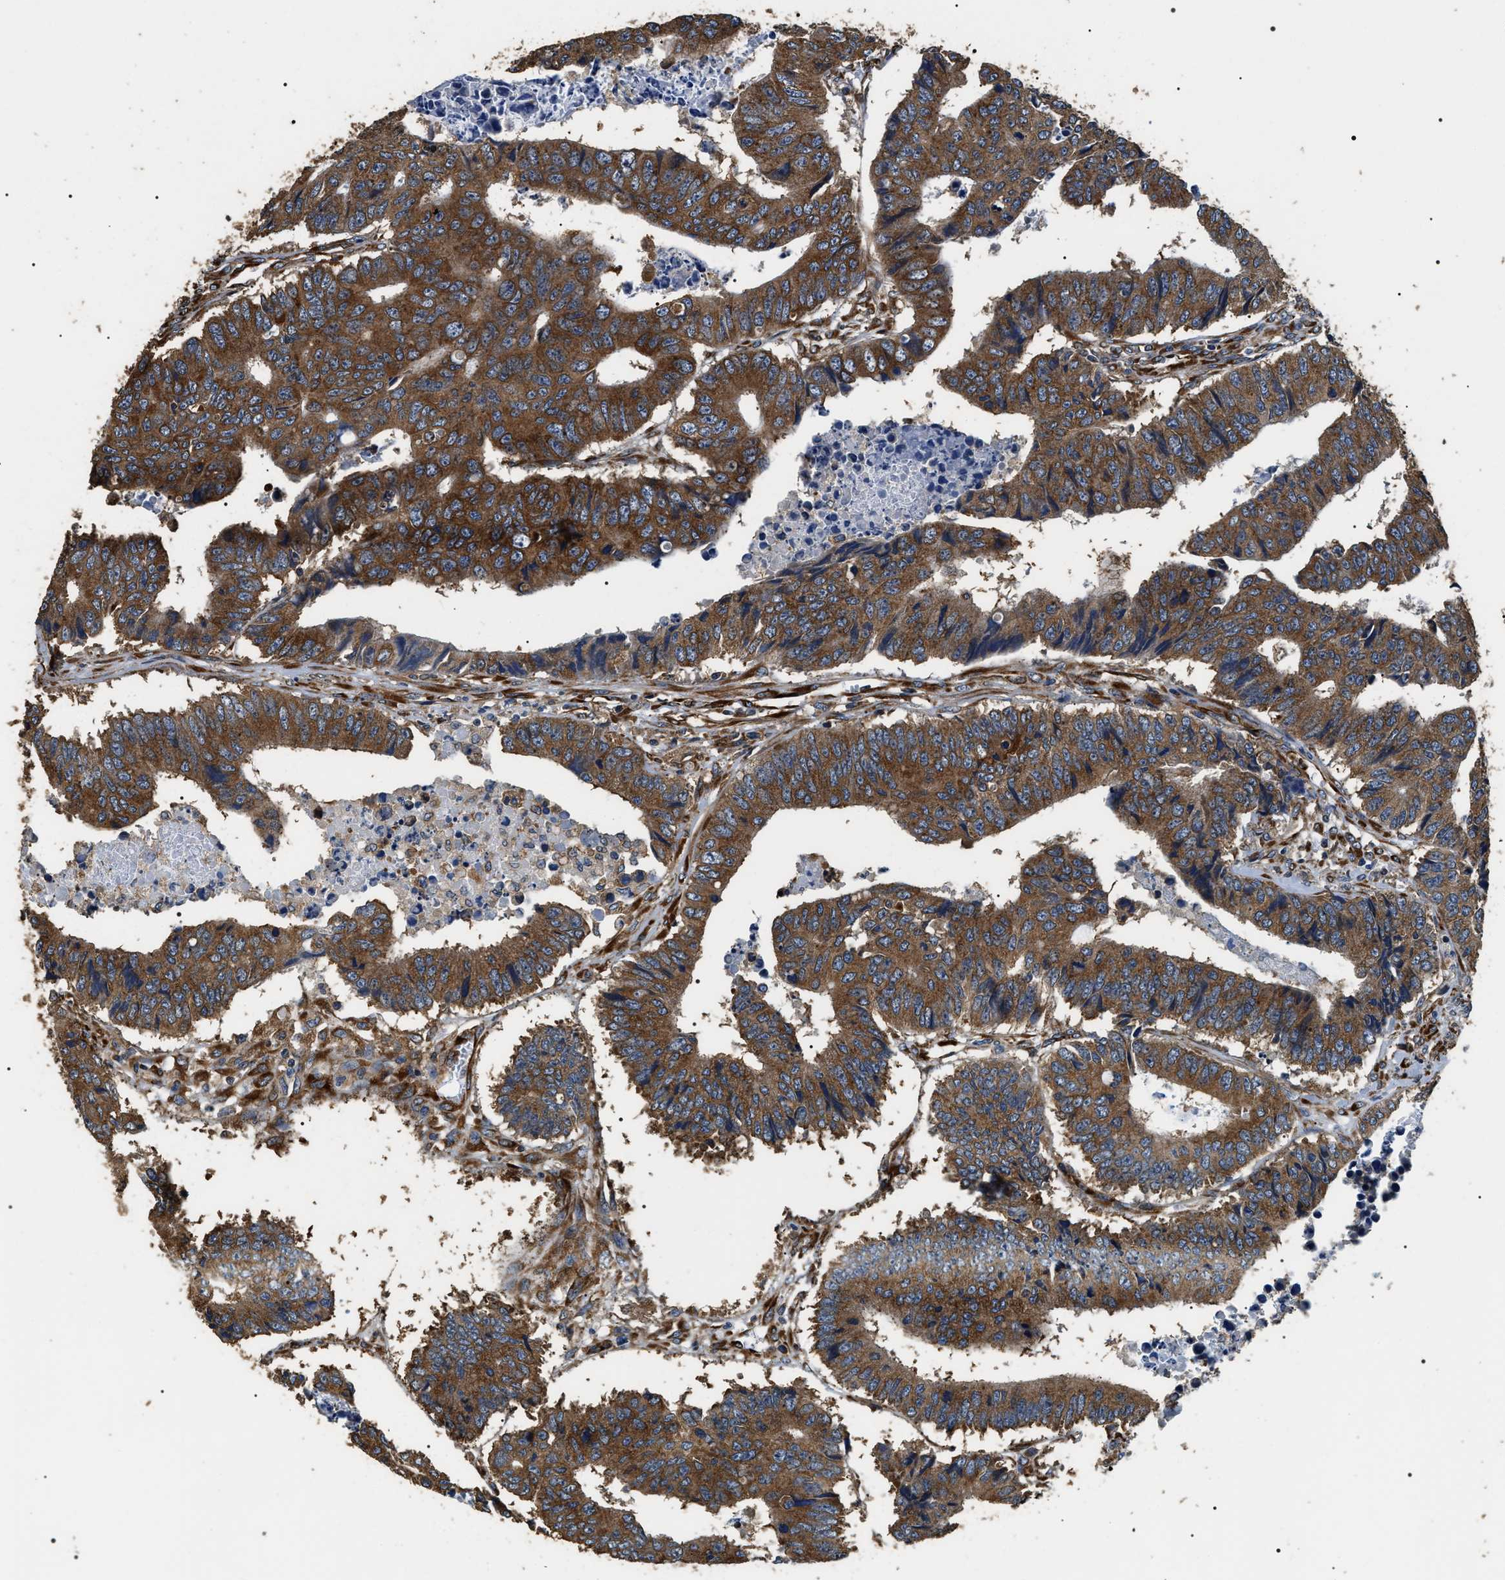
{"staining": {"intensity": "moderate", "quantity": ">75%", "location": "cytoplasmic/membranous"}, "tissue": "colorectal cancer", "cell_type": "Tumor cells", "image_type": "cancer", "snomed": [{"axis": "morphology", "description": "Adenocarcinoma, NOS"}, {"axis": "topography", "description": "Rectum"}], "caption": "Human colorectal cancer (adenocarcinoma) stained with a brown dye reveals moderate cytoplasmic/membranous positive staining in approximately >75% of tumor cells.", "gene": "KTN1", "patient": {"sex": "male", "age": 84}}